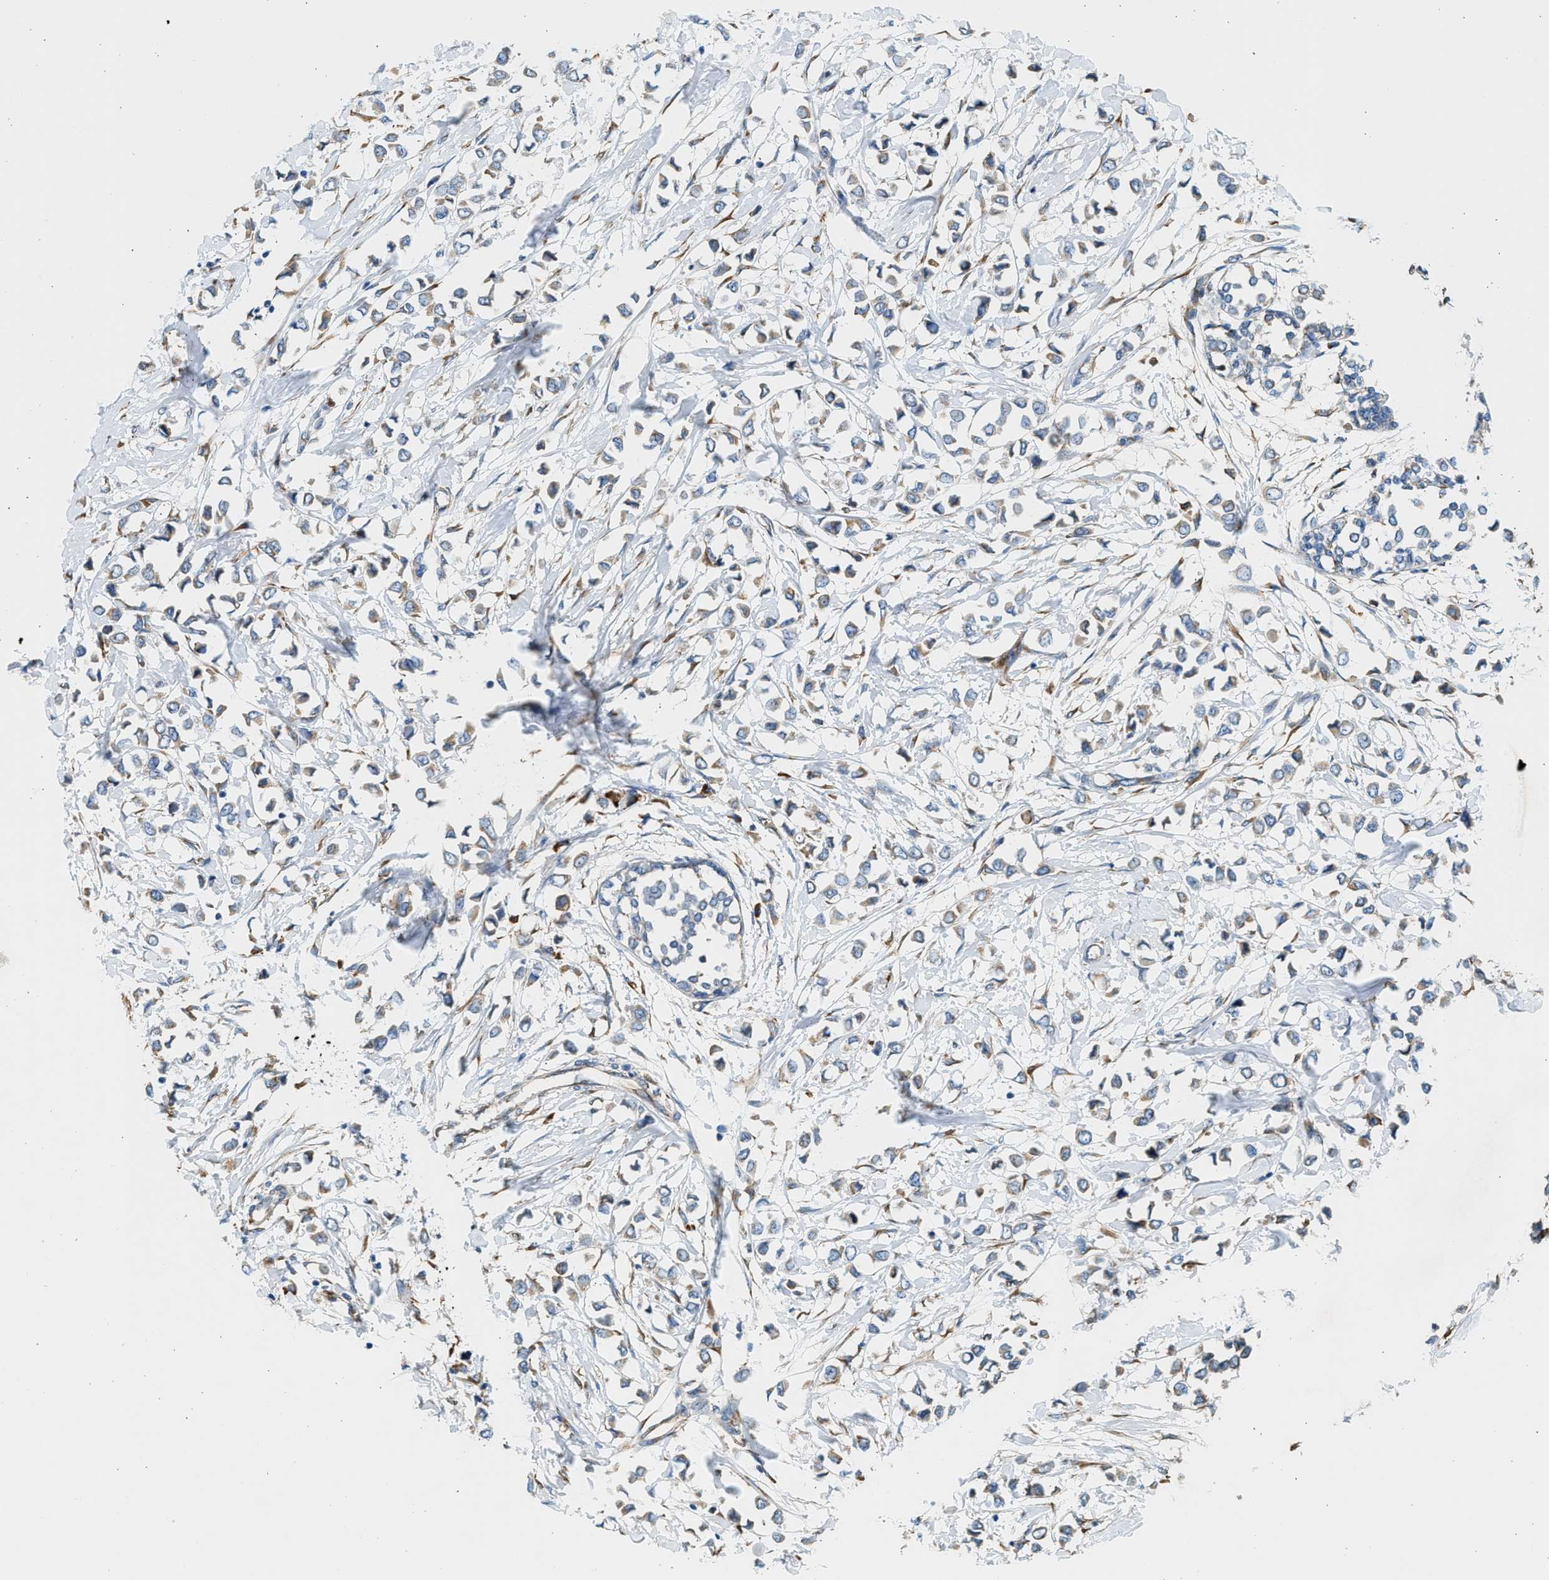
{"staining": {"intensity": "moderate", "quantity": "<25%", "location": "cytoplasmic/membranous"}, "tissue": "breast cancer", "cell_type": "Tumor cells", "image_type": "cancer", "snomed": [{"axis": "morphology", "description": "Lobular carcinoma"}, {"axis": "topography", "description": "Breast"}], "caption": "IHC staining of breast lobular carcinoma, which demonstrates low levels of moderate cytoplasmic/membranous expression in approximately <25% of tumor cells indicating moderate cytoplasmic/membranous protein expression. The staining was performed using DAB (3,3'-diaminobenzidine) (brown) for protein detection and nuclei were counterstained in hematoxylin (blue).", "gene": "CNTN6", "patient": {"sex": "female", "age": 51}}